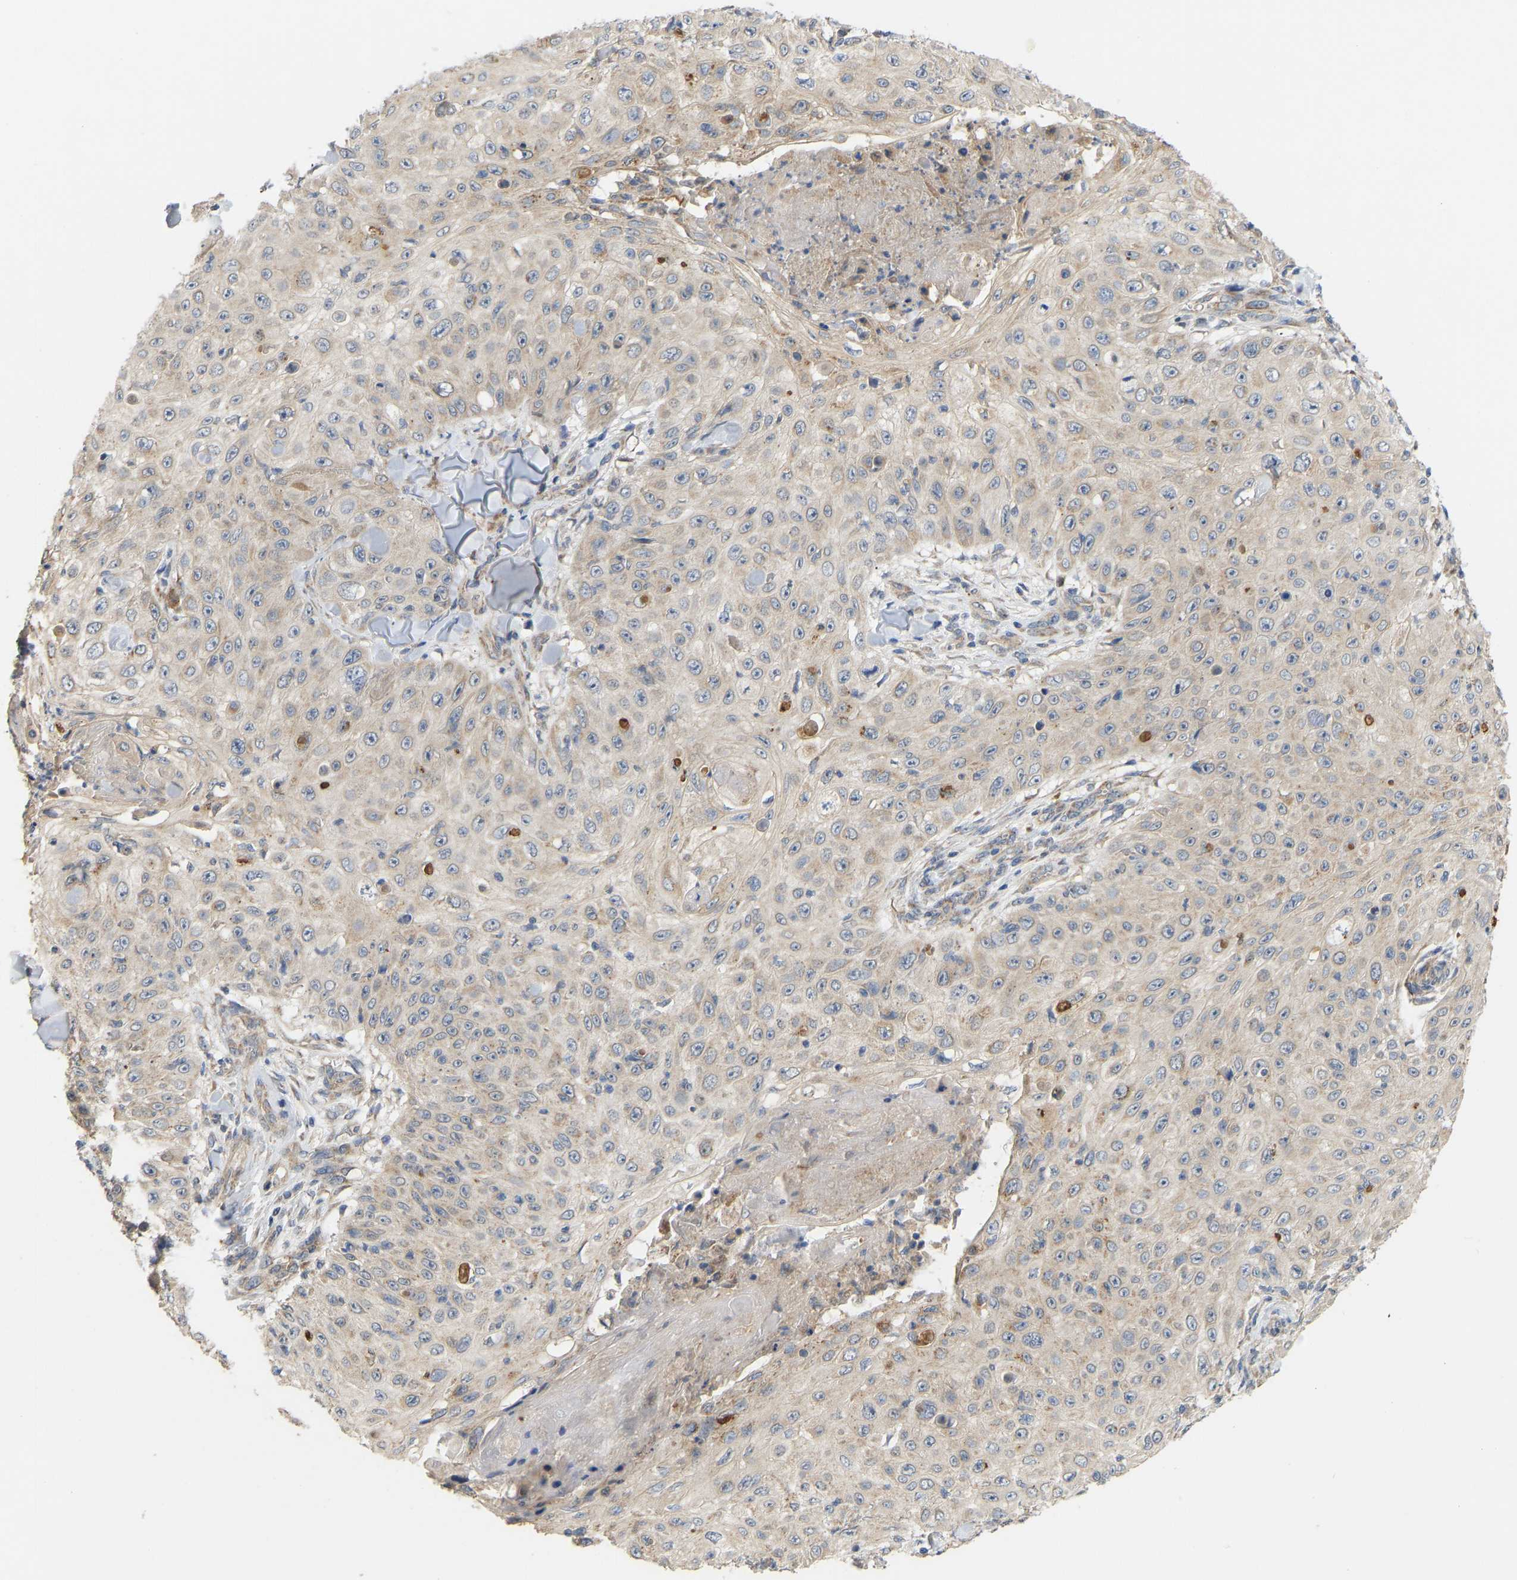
{"staining": {"intensity": "weak", "quantity": "25%-75%", "location": "cytoplasmic/membranous"}, "tissue": "skin cancer", "cell_type": "Tumor cells", "image_type": "cancer", "snomed": [{"axis": "morphology", "description": "Squamous cell carcinoma, NOS"}, {"axis": "topography", "description": "Skin"}], "caption": "Skin squamous cell carcinoma tissue displays weak cytoplasmic/membranous staining in approximately 25%-75% of tumor cells, visualized by immunohistochemistry.", "gene": "HACD2", "patient": {"sex": "male", "age": 86}}